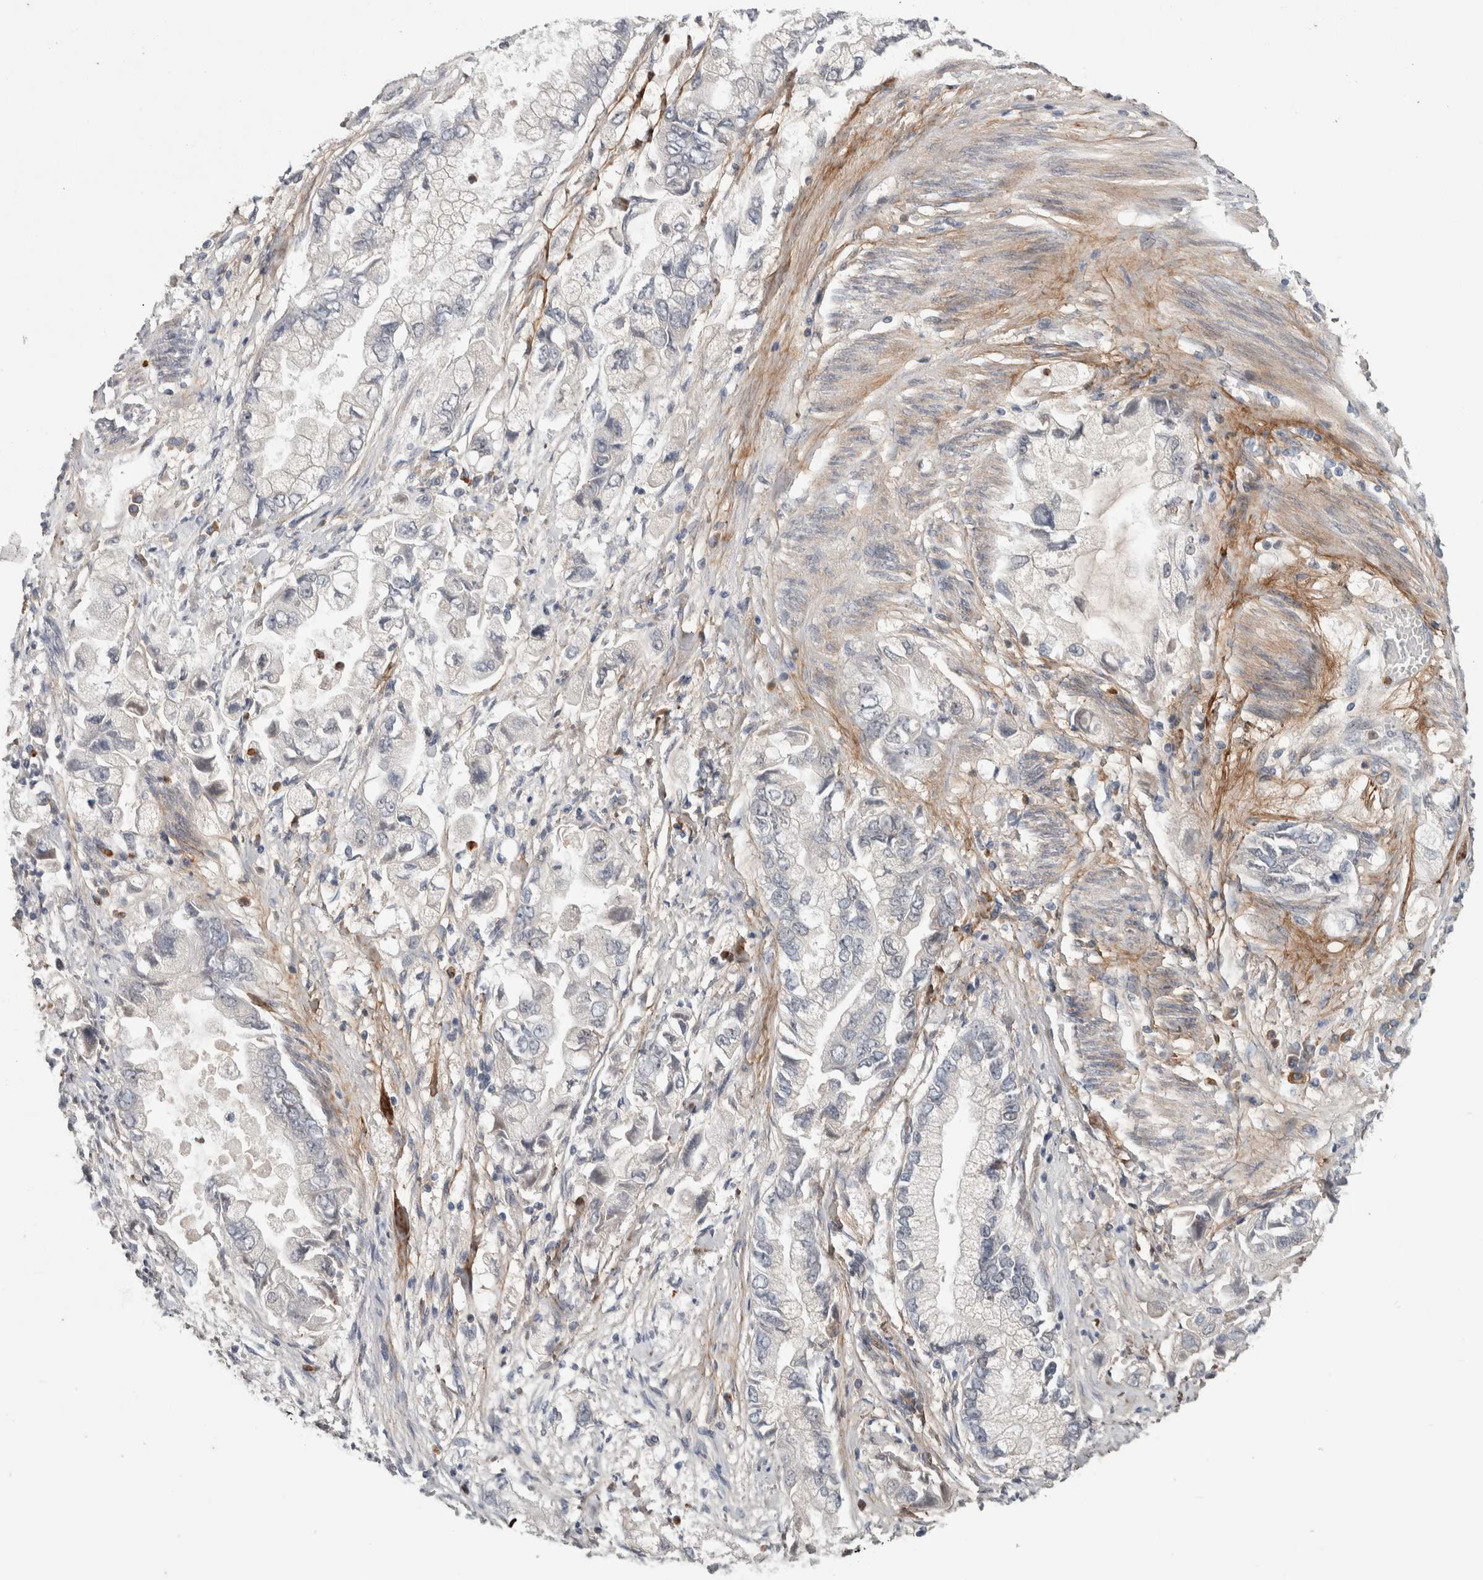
{"staining": {"intensity": "negative", "quantity": "none", "location": "none"}, "tissue": "stomach cancer", "cell_type": "Tumor cells", "image_type": "cancer", "snomed": [{"axis": "morphology", "description": "Normal tissue, NOS"}, {"axis": "morphology", "description": "Adenocarcinoma, NOS"}, {"axis": "topography", "description": "Stomach"}], "caption": "Protein analysis of adenocarcinoma (stomach) reveals no significant positivity in tumor cells. Brightfield microscopy of immunohistochemistry (IHC) stained with DAB (brown) and hematoxylin (blue), captured at high magnification.", "gene": "ASPN", "patient": {"sex": "male", "age": 62}}